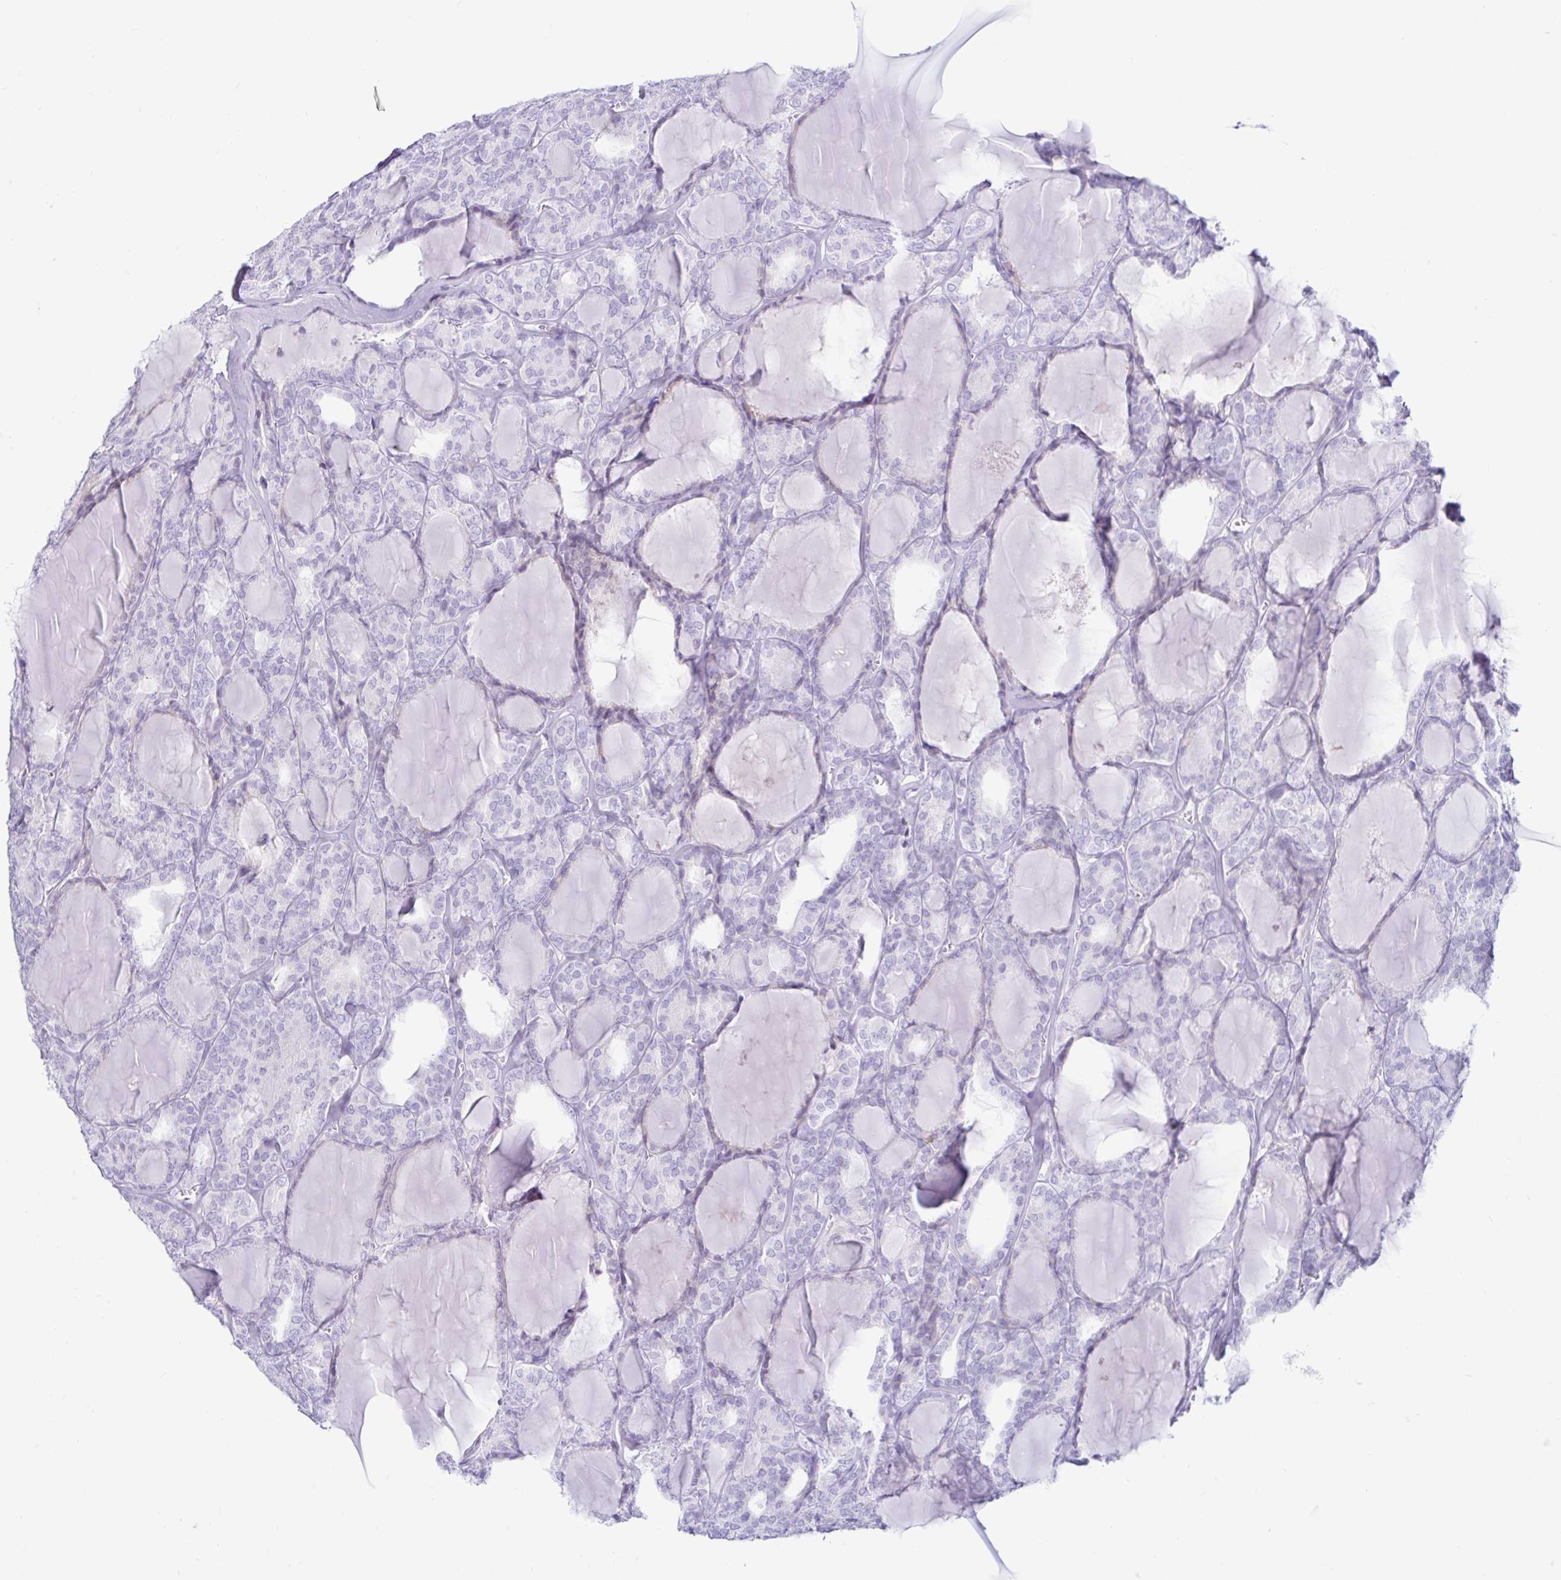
{"staining": {"intensity": "negative", "quantity": "none", "location": "none"}, "tissue": "thyroid cancer", "cell_type": "Tumor cells", "image_type": "cancer", "snomed": [{"axis": "morphology", "description": "Follicular adenoma carcinoma, NOS"}, {"axis": "topography", "description": "Thyroid gland"}], "caption": "A micrograph of follicular adenoma carcinoma (thyroid) stained for a protein reveals no brown staining in tumor cells.", "gene": "BEST1", "patient": {"sex": "male", "age": 74}}